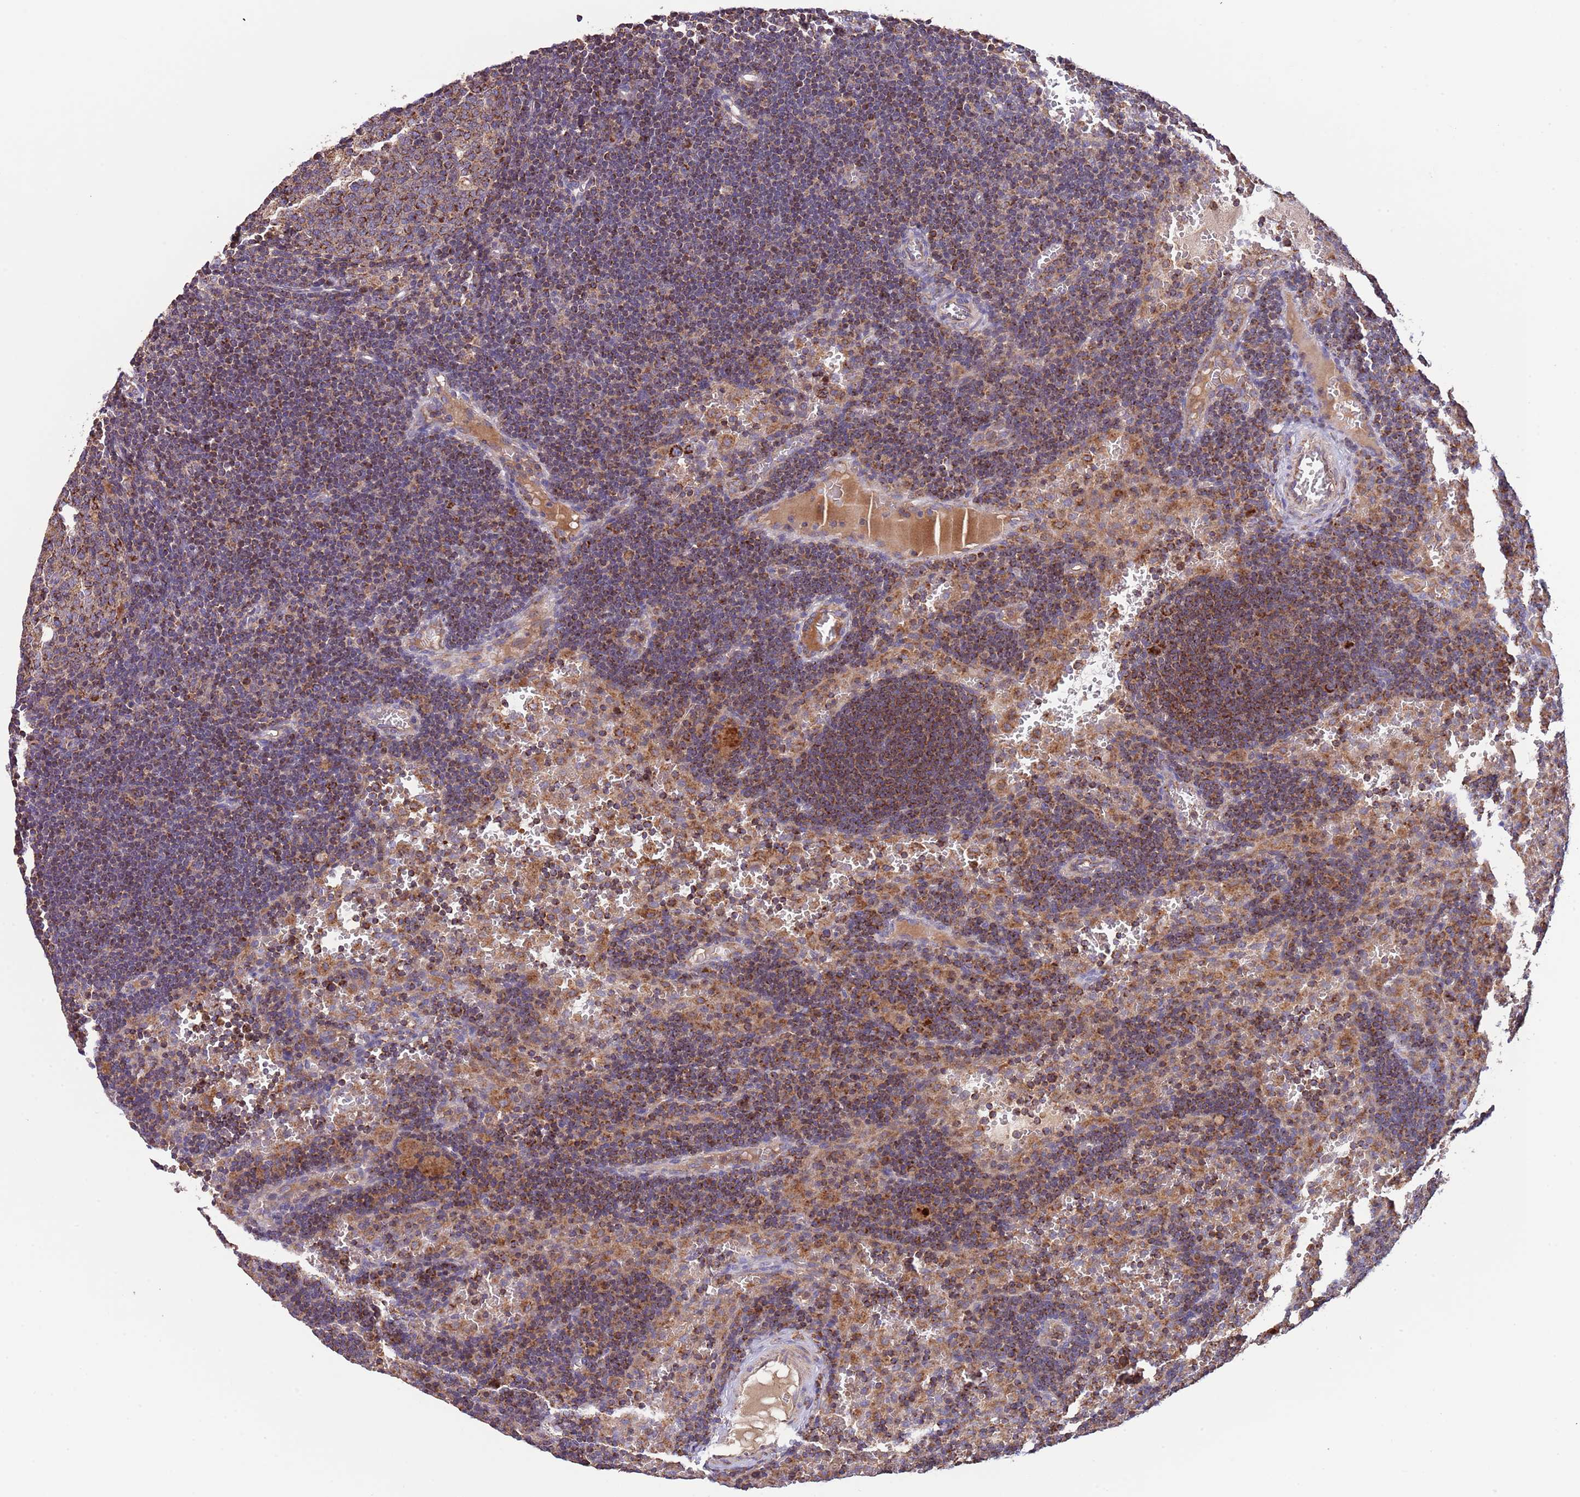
{"staining": {"intensity": "strong", "quantity": ">75%", "location": "cytoplasmic/membranous"}, "tissue": "lymph node", "cell_type": "Germinal center cells", "image_type": "normal", "snomed": [{"axis": "morphology", "description": "Normal tissue, NOS"}, {"axis": "topography", "description": "Lymph node"}], "caption": "A brown stain labels strong cytoplasmic/membranous staining of a protein in germinal center cells of normal lymph node. (IHC, brightfield microscopy, high magnification).", "gene": "DNAJA3", "patient": {"sex": "male", "age": 62}}